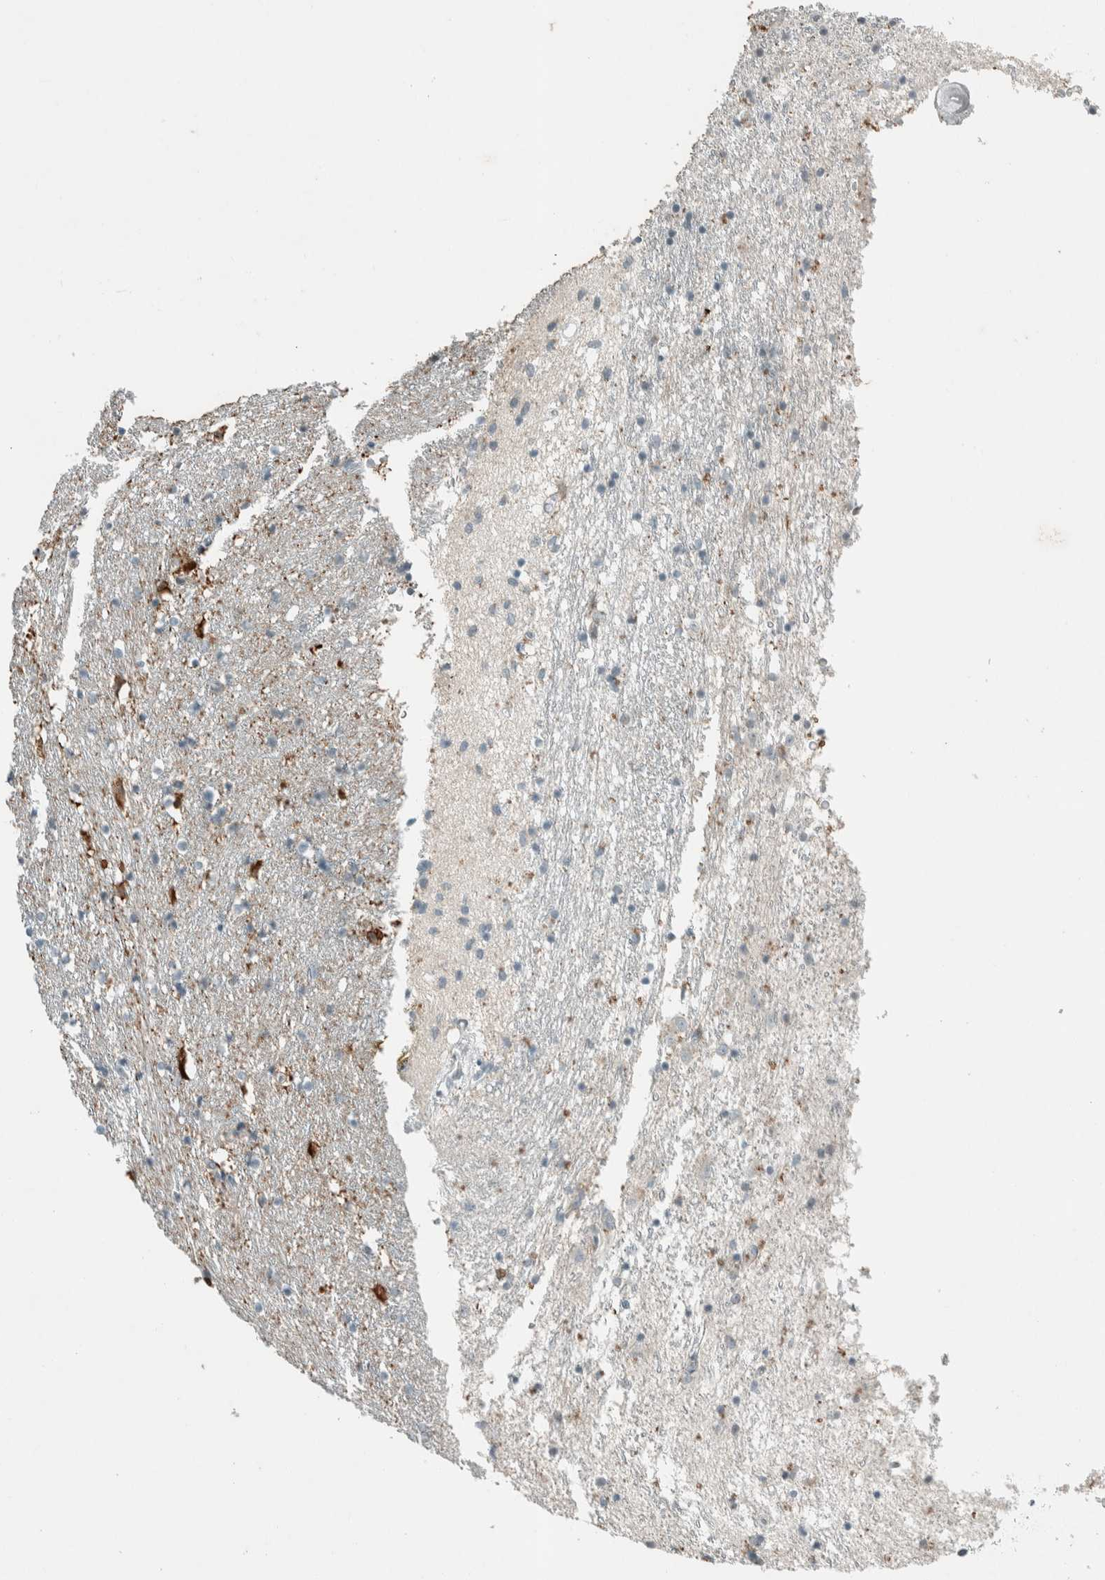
{"staining": {"intensity": "negative", "quantity": "none", "location": "none"}, "tissue": "caudate", "cell_type": "Glial cells", "image_type": "normal", "snomed": [{"axis": "morphology", "description": "Normal tissue, NOS"}, {"axis": "topography", "description": "Lateral ventricle wall"}], "caption": "Immunohistochemical staining of unremarkable caudate shows no significant expression in glial cells.", "gene": "CERCAM", "patient": {"sex": "female", "age": 54}}